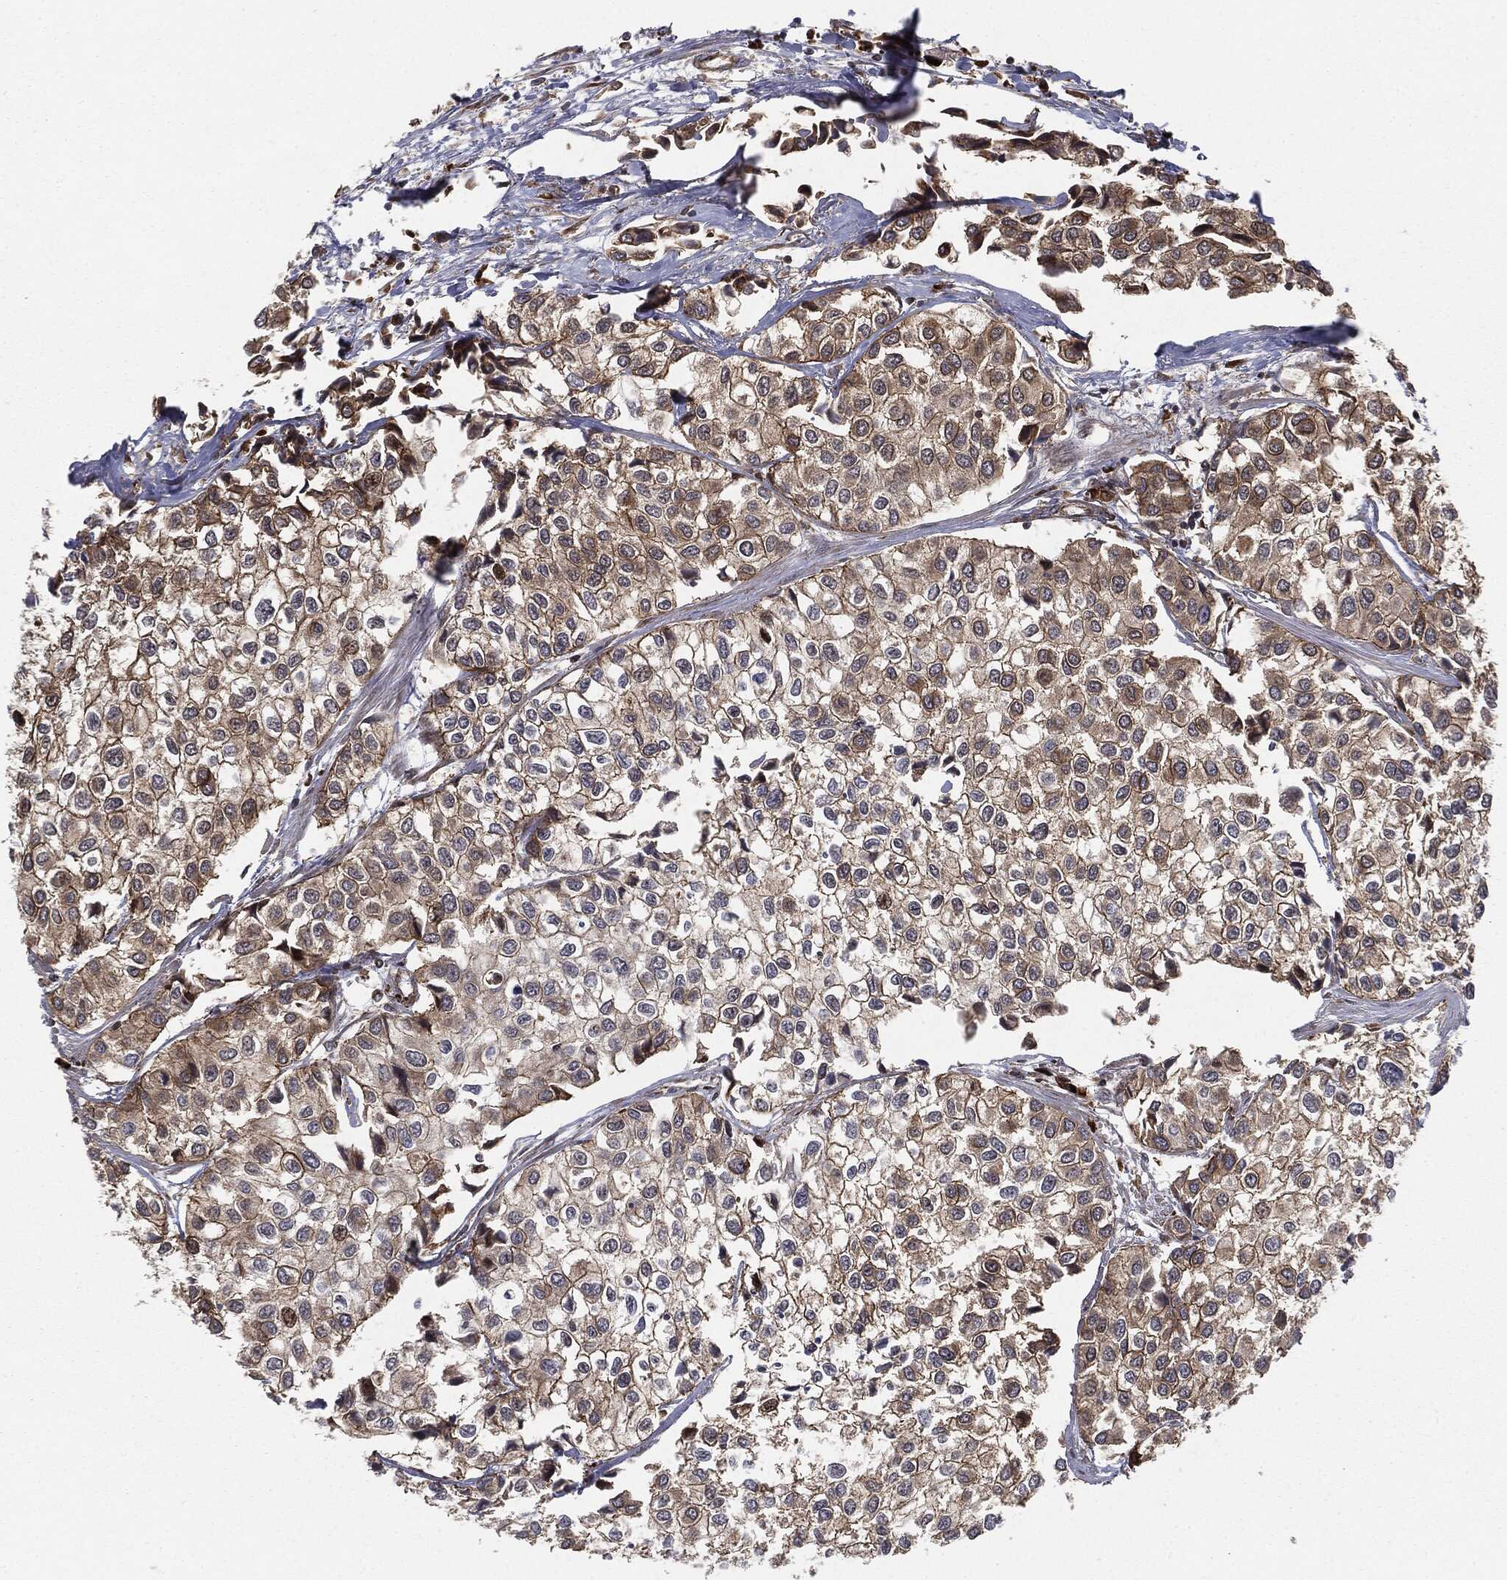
{"staining": {"intensity": "weak", "quantity": ">75%", "location": "cytoplasmic/membranous"}, "tissue": "urothelial cancer", "cell_type": "Tumor cells", "image_type": "cancer", "snomed": [{"axis": "morphology", "description": "Urothelial carcinoma, High grade"}, {"axis": "topography", "description": "Urinary bladder"}], "caption": "Immunohistochemical staining of human urothelial cancer displays weak cytoplasmic/membranous protein expression in approximately >75% of tumor cells.", "gene": "CYLD", "patient": {"sex": "male", "age": 73}}